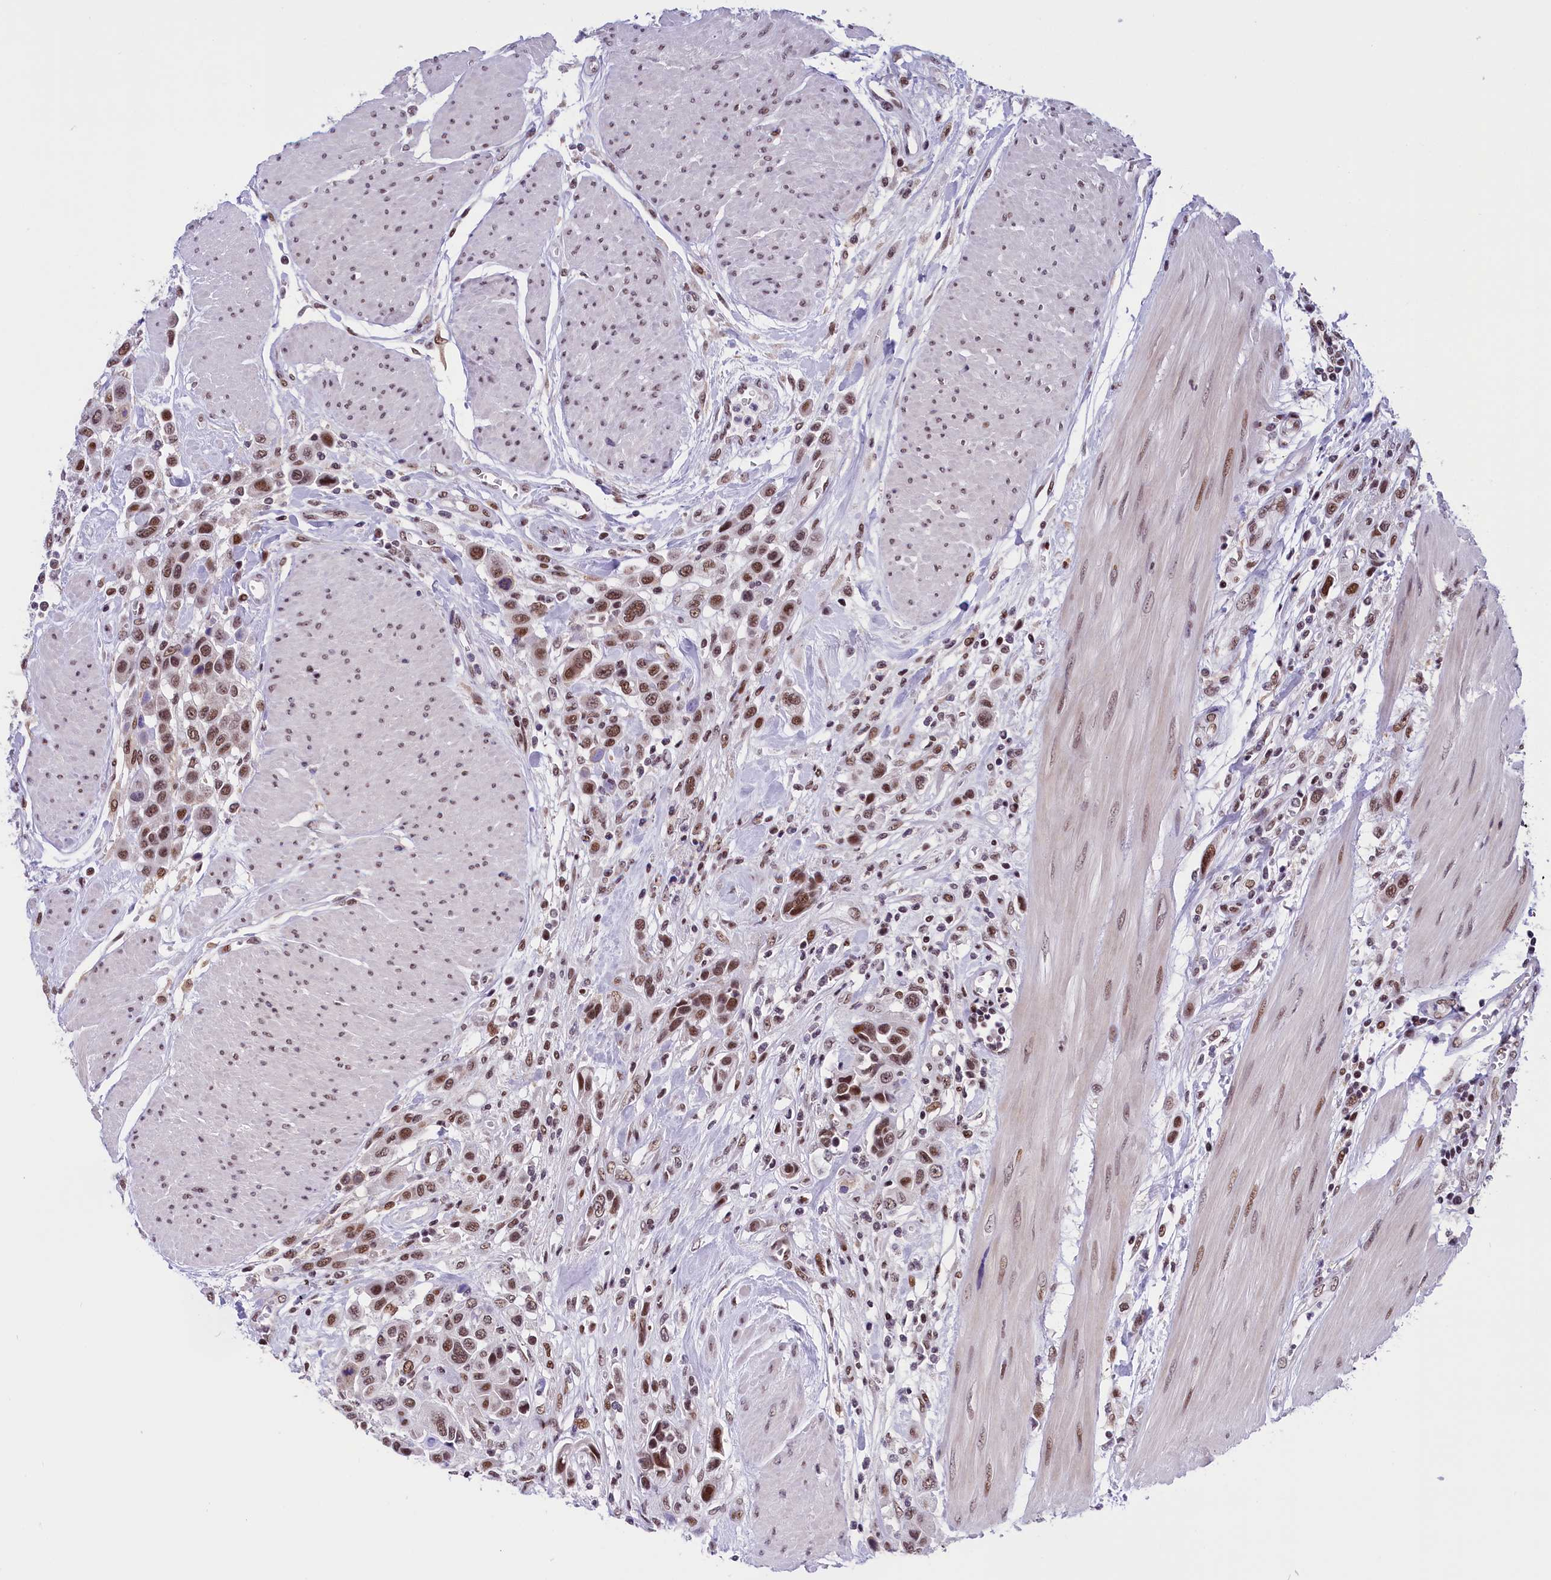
{"staining": {"intensity": "moderate", "quantity": ">75%", "location": "nuclear"}, "tissue": "urothelial cancer", "cell_type": "Tumor cells", "image_type": "cancer", "snomed": [{"axis": "morphology", "description": "Urothelial carcinoma, High grade"}, {"axis": "topography", "description": "Urinary bladder"}], "caption": "Brown immunohistochemical staining in human urothelial cancer reveals moderate nuclear staining in about >75% of tumor cells.", "gene": "CDYL2", "patient": {"sex": "male", "age": 50}}